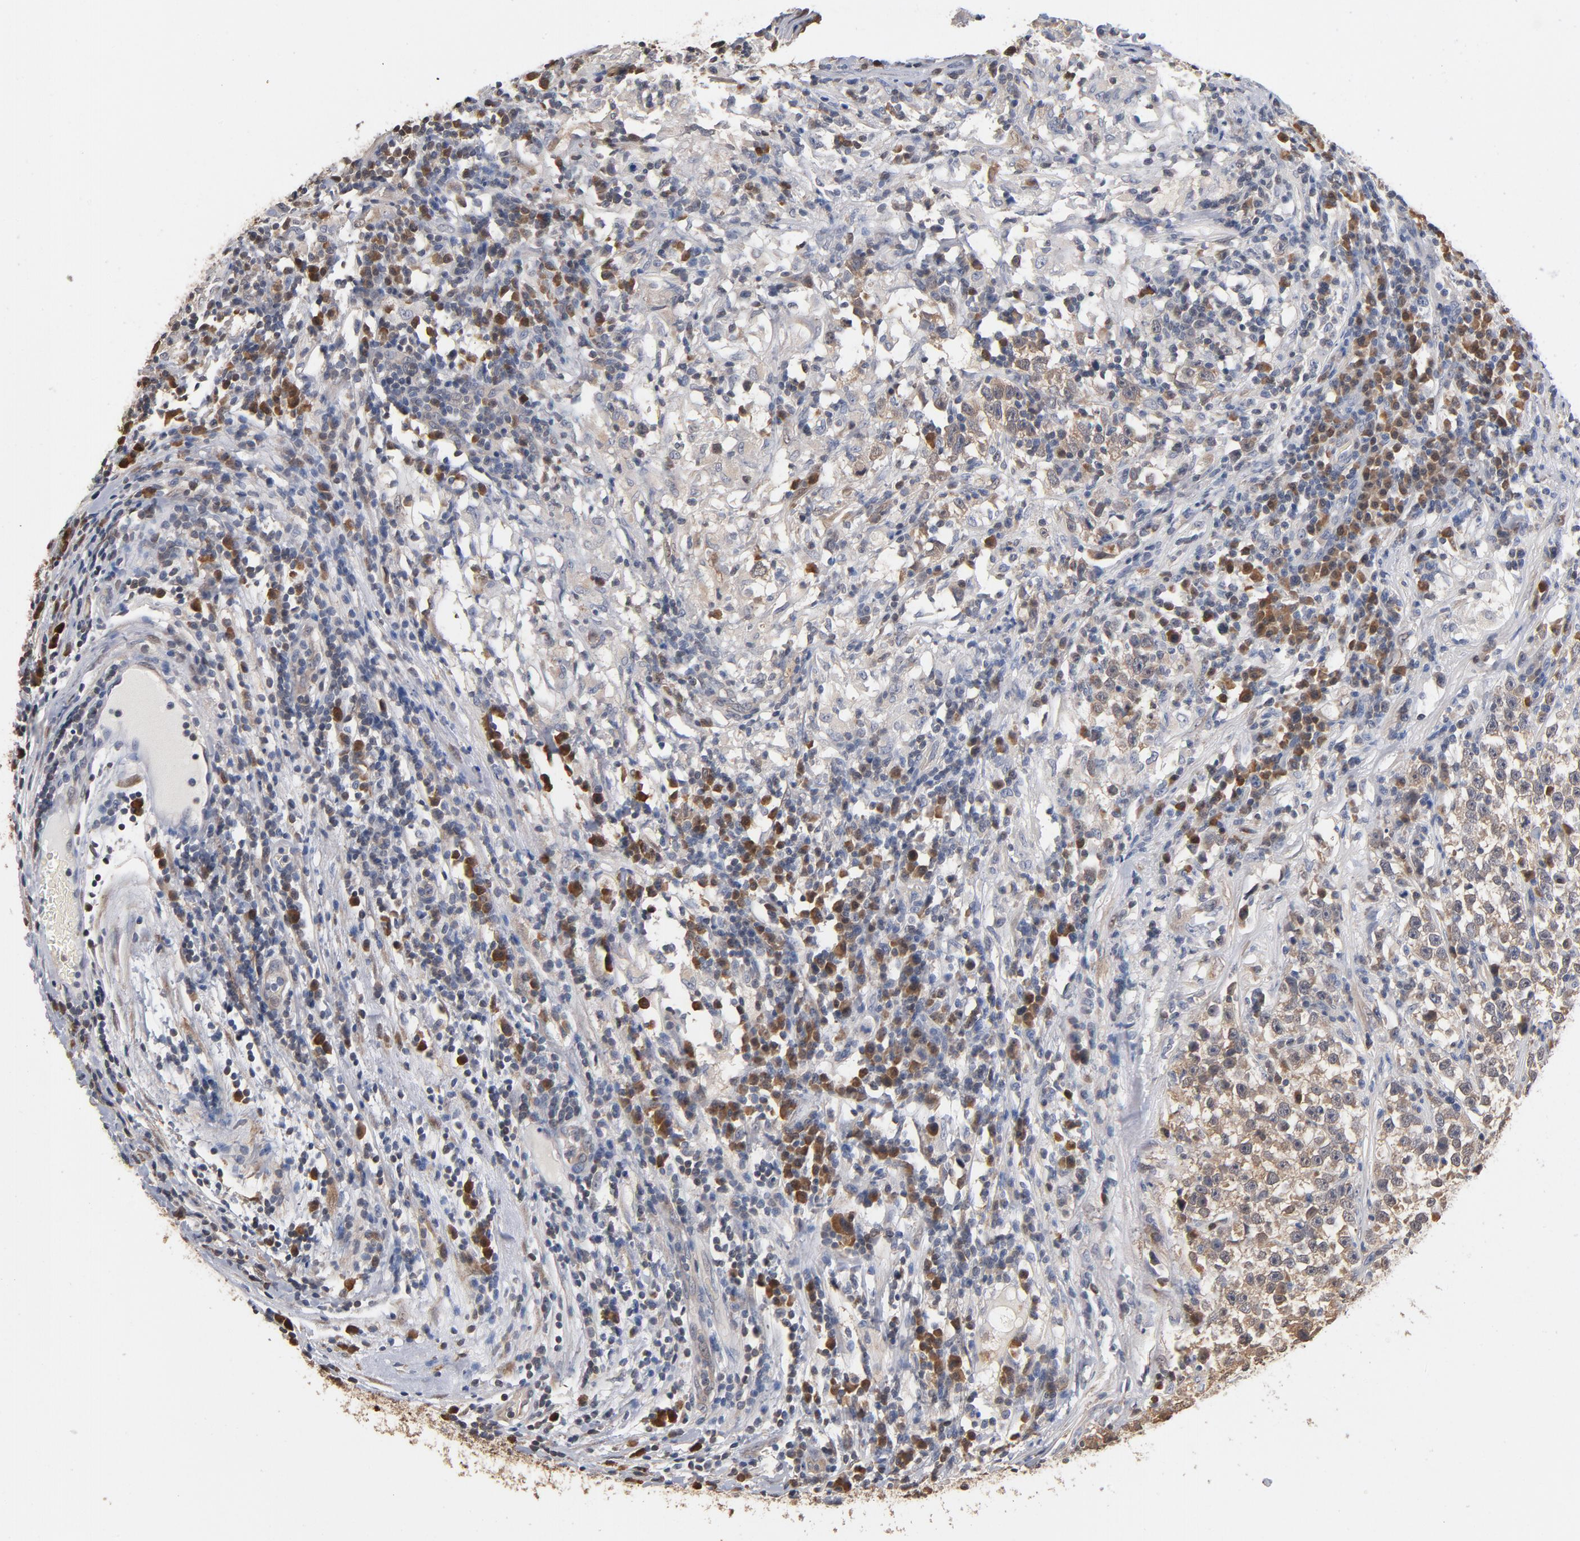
{"staining": {"intensity": "weak", "quantity": ">75%", "location": "cytoplasmic/membranous"}, "tissue": "testis cancer", "cell_type": "Tumor cells", "image_type": "cancer", "snomed": [{"axis": "morphology", "description": "Seminoma, NOS"}, {"axis": "topography", "description": "Testis"}], "caption": "Immunohistochemistry (IHC) (DAB) staining of human seminoma (testis) reveals weak cytoplasmic/membranous protein positivity in about >75% of tumor cells.", "gene": "MIF", "patient": {"sex": "male", "age": 43}}